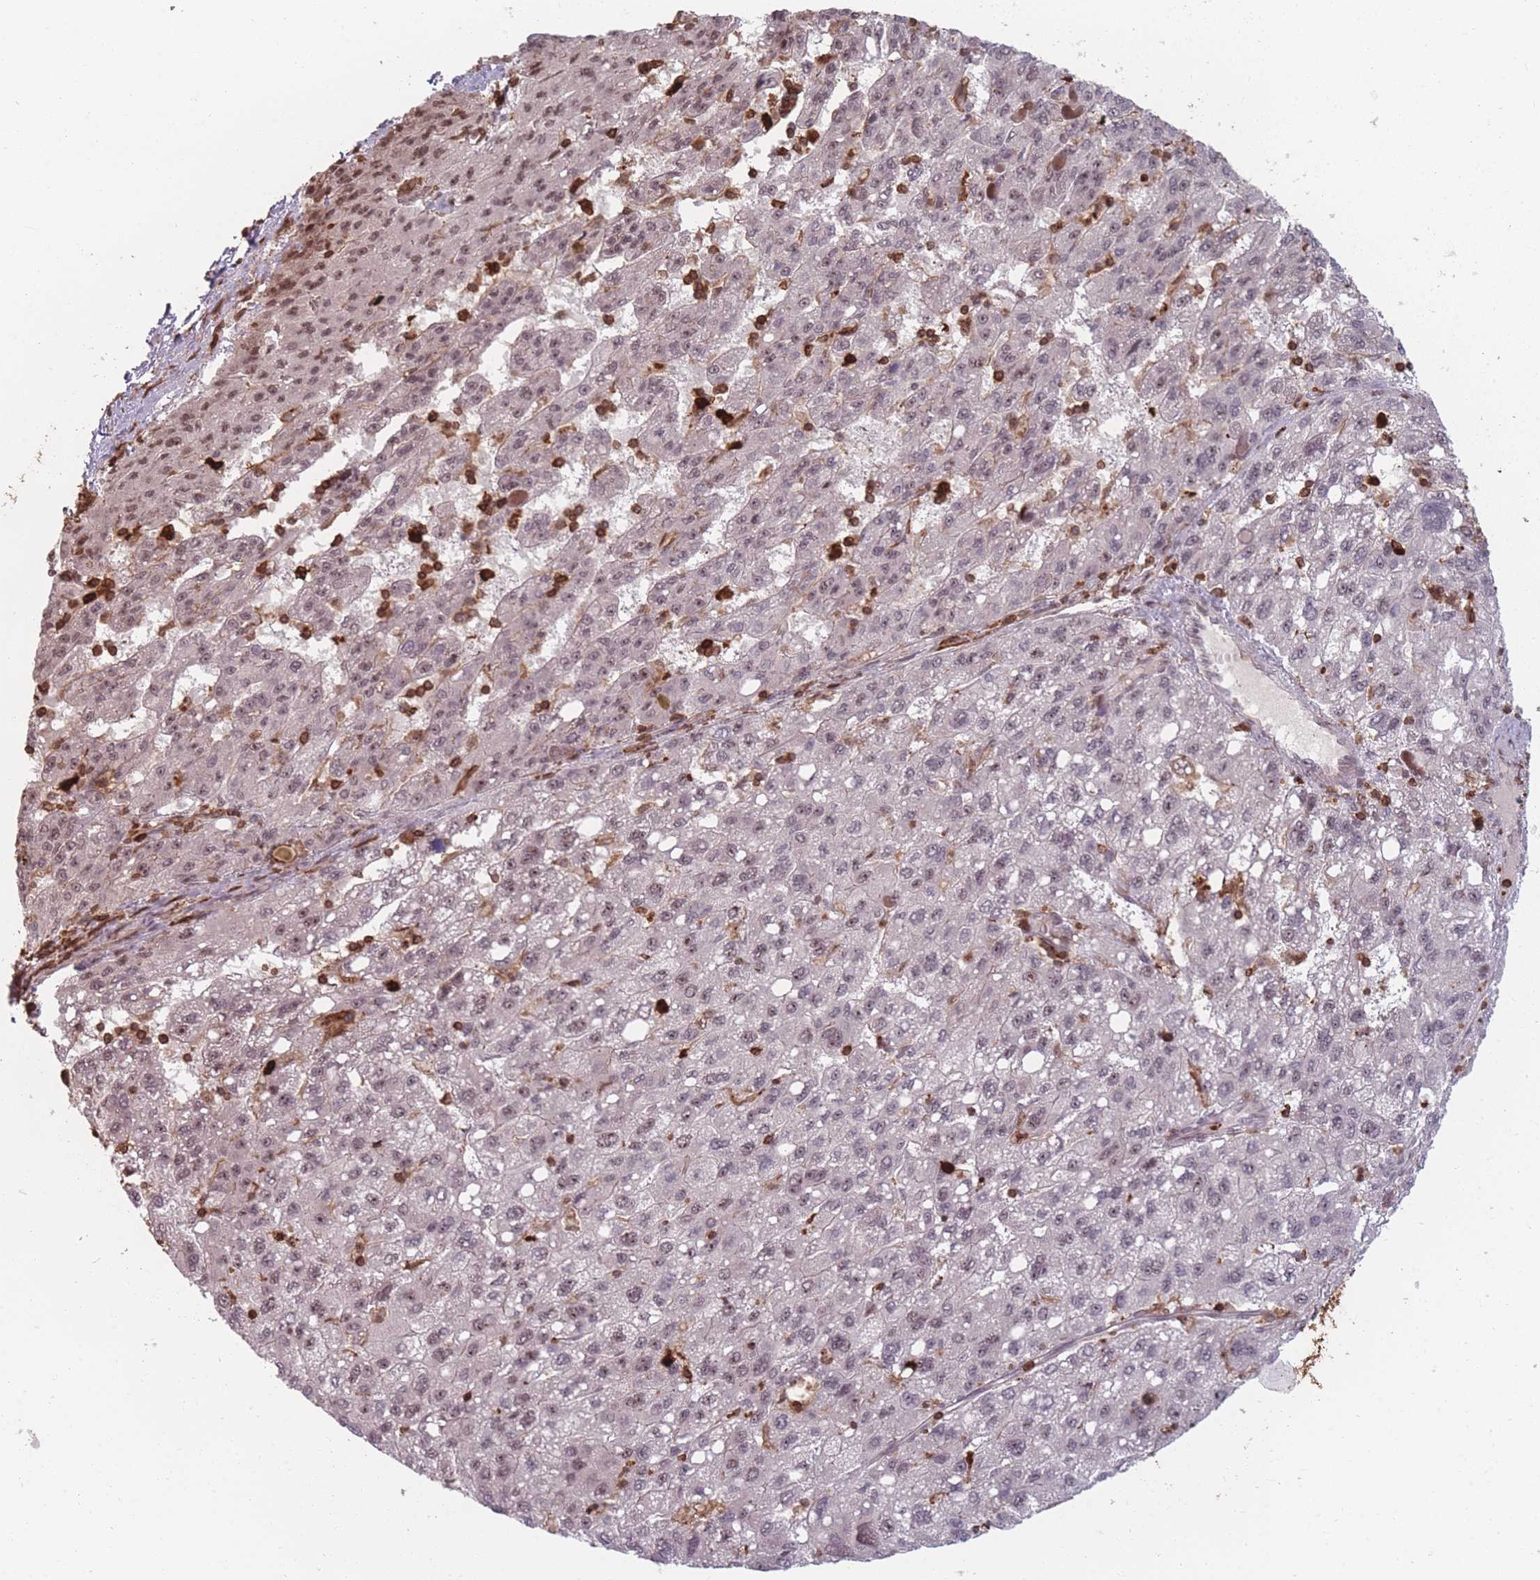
{"staining": {"intensity": "weak", "quantity": "25%-75%", "location": "nuclear"}, "tissue": "liver cancer", "cell_type": "Tumor cells", "image_type": "cancer", "snomed": [{"axis": "morphology", "description": "Carcinoma, Hepatocellular, NOS"}, {"axis": "topography", "description": "Liver"}], "caption": "Immunohistochemistry (IHC) histopathology image of neoplastic tissue: liver cancer stained using IHC reveals low levels of weak protein expression localized specifically in the nuclear of tumor cells, appearing as a nuclear brown color.", "gene": "WDR55", "patient": {"sex": "female", "age": 82}}